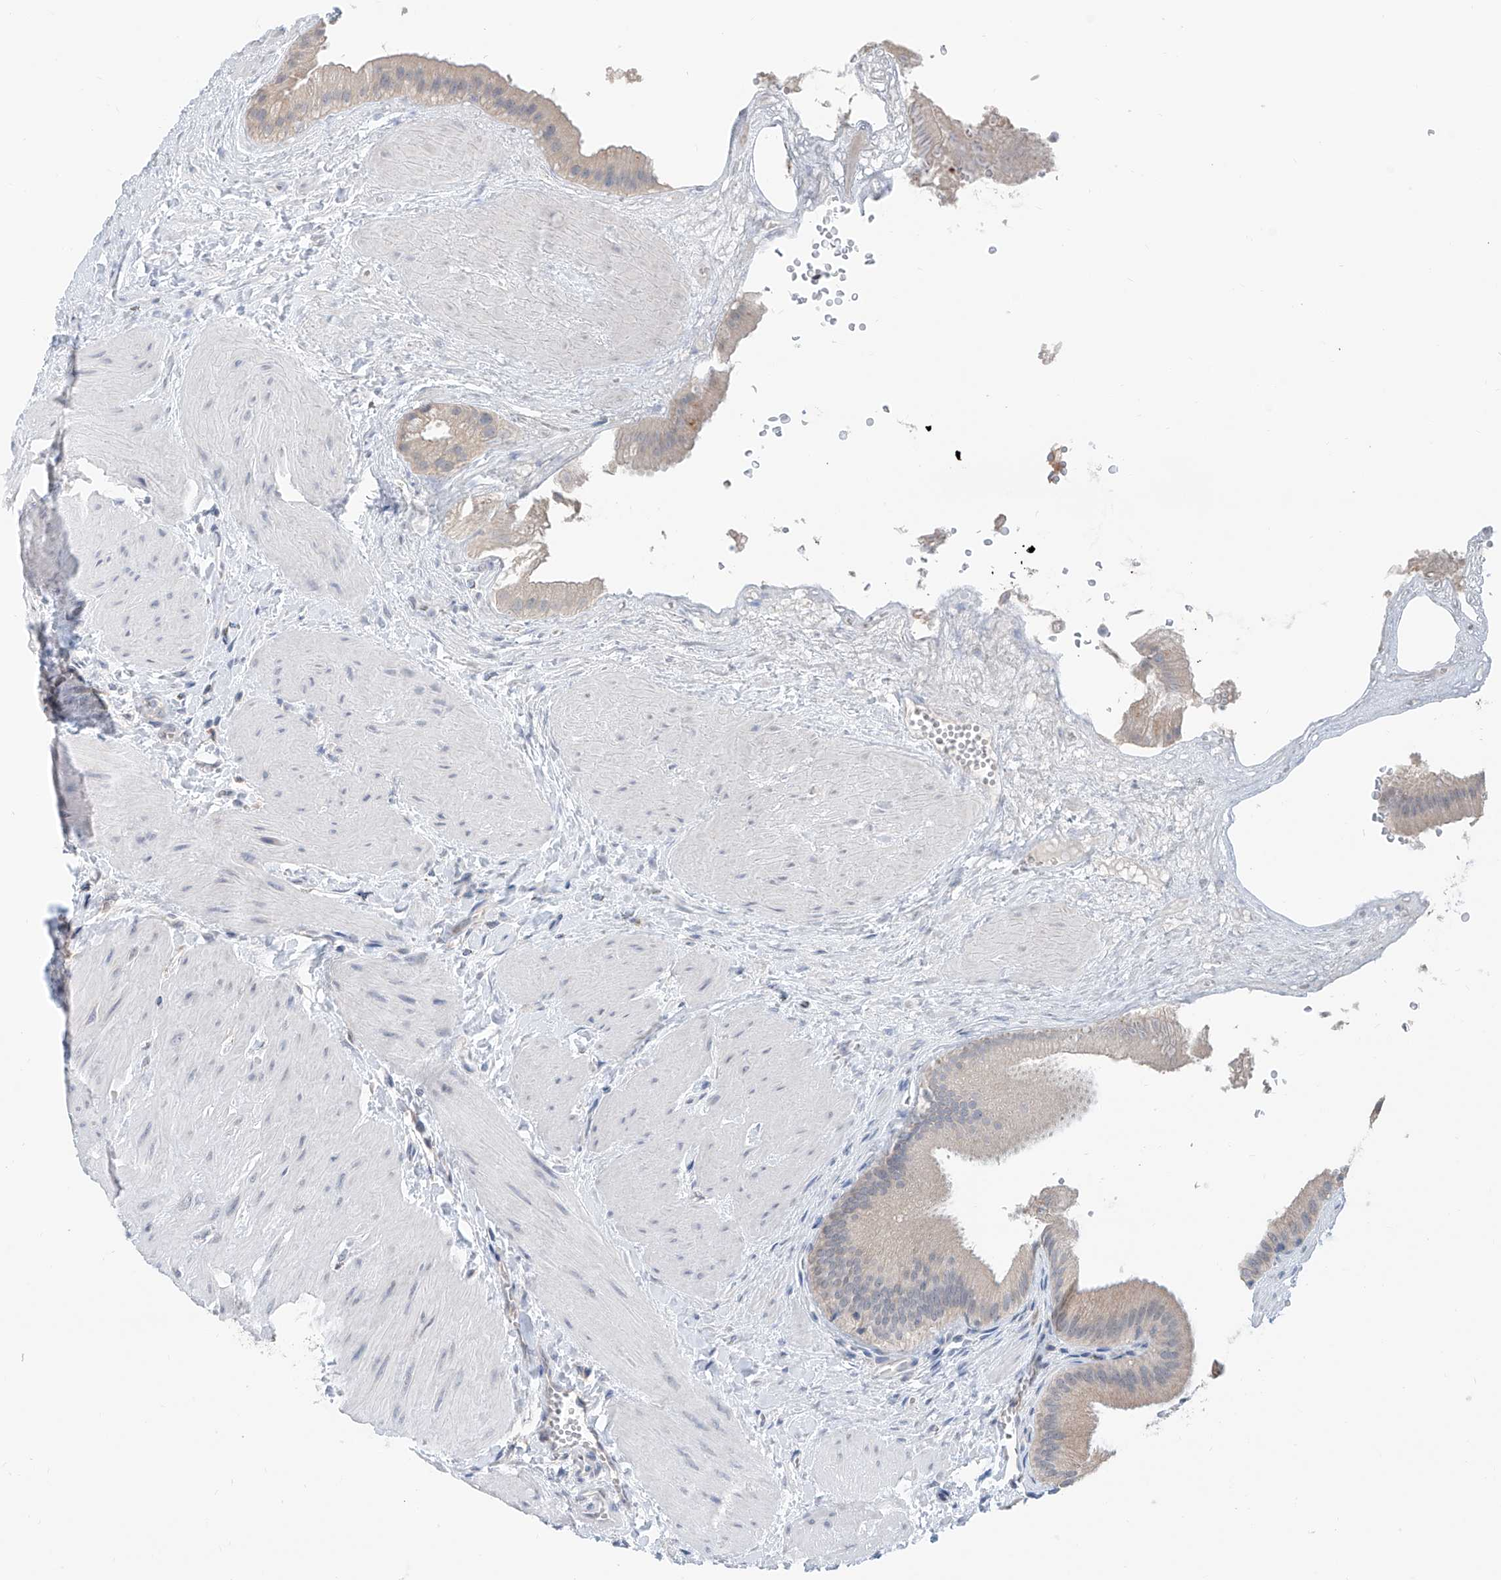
{"staining": {"intensity": "weak", "quantity": ">75%", "location": "cytoplasmic/membranous"}, "tissue": "gallbladder", "cell_type": "Glandular cells", "image_type": "normal", "snomed": [{"axis": "morphology", "description": "Normal tissue, NOS"}, {"axis": "topography", "description": "Gallbladder"}], "caption": "Immunohistochemistry (IHC) image of benign human gallbladder stained for a protein (brown), which reveals low levels of weak cytoplasmic/membranous positivity in about >75% of glandular cells.", "gene": "KCNK10", "patient": {"sex": "male", "age": 55}}